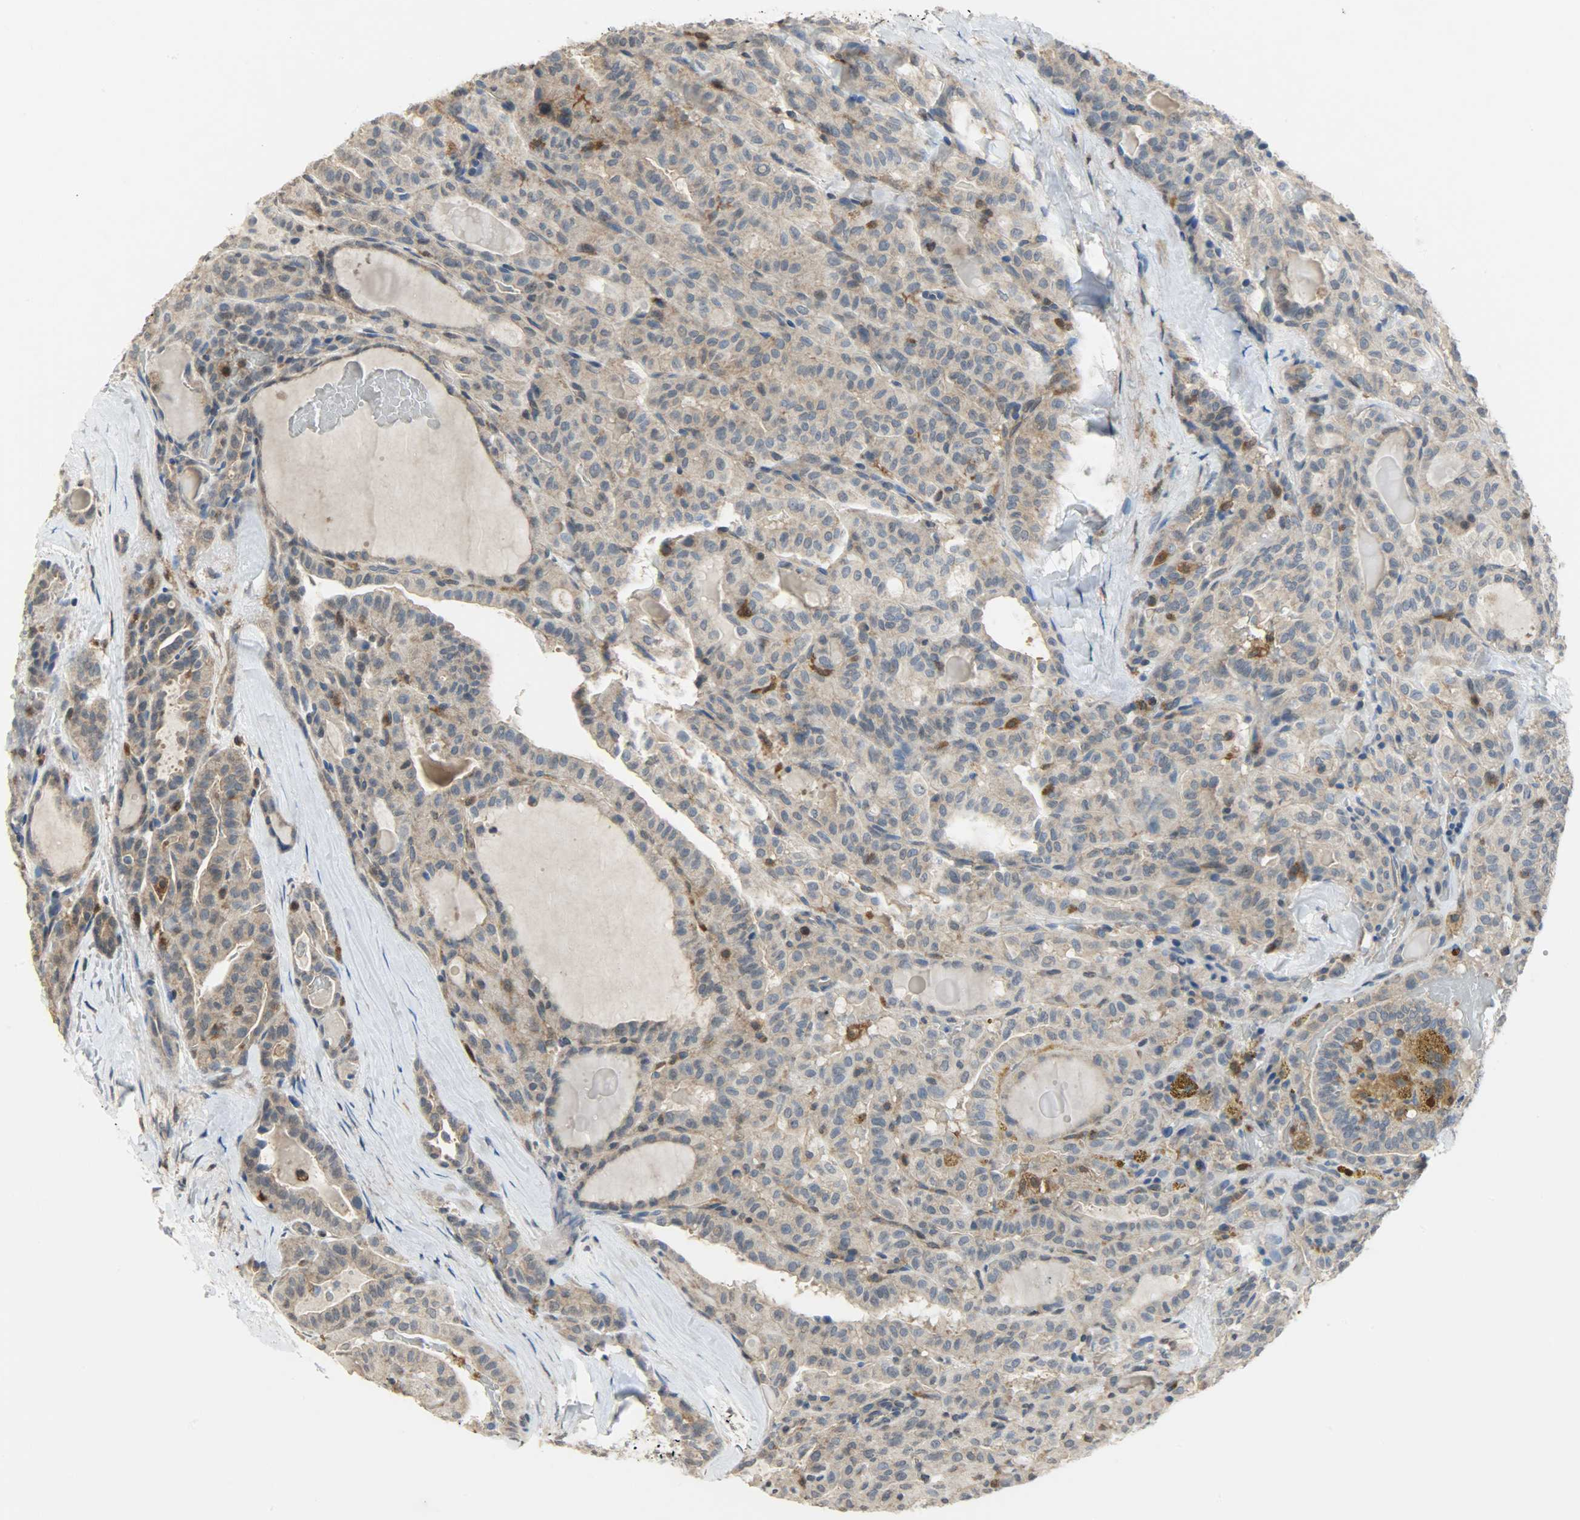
{"staining": {"intensity": "moderate", "quantity": ">75%", "location": "cytoplasmic/membranous"}, "tissue": "thyroid cancer", "cell_type": "Tumor cells", "image_type": "cancer", "snomed": [{"axis": "morphology", "description": "Papillary adenocarcinoma, NOS"}, {"axis": "topography", "description": "Thyroid gland"}], "caption": "Tumor cells show moderate cytoplasmic/membranous staining in about >75% of cells in thyroid papillary adenocarcinoma.", "gene": "TRIM21", "patient": {"sex": "male", "age": 77}}